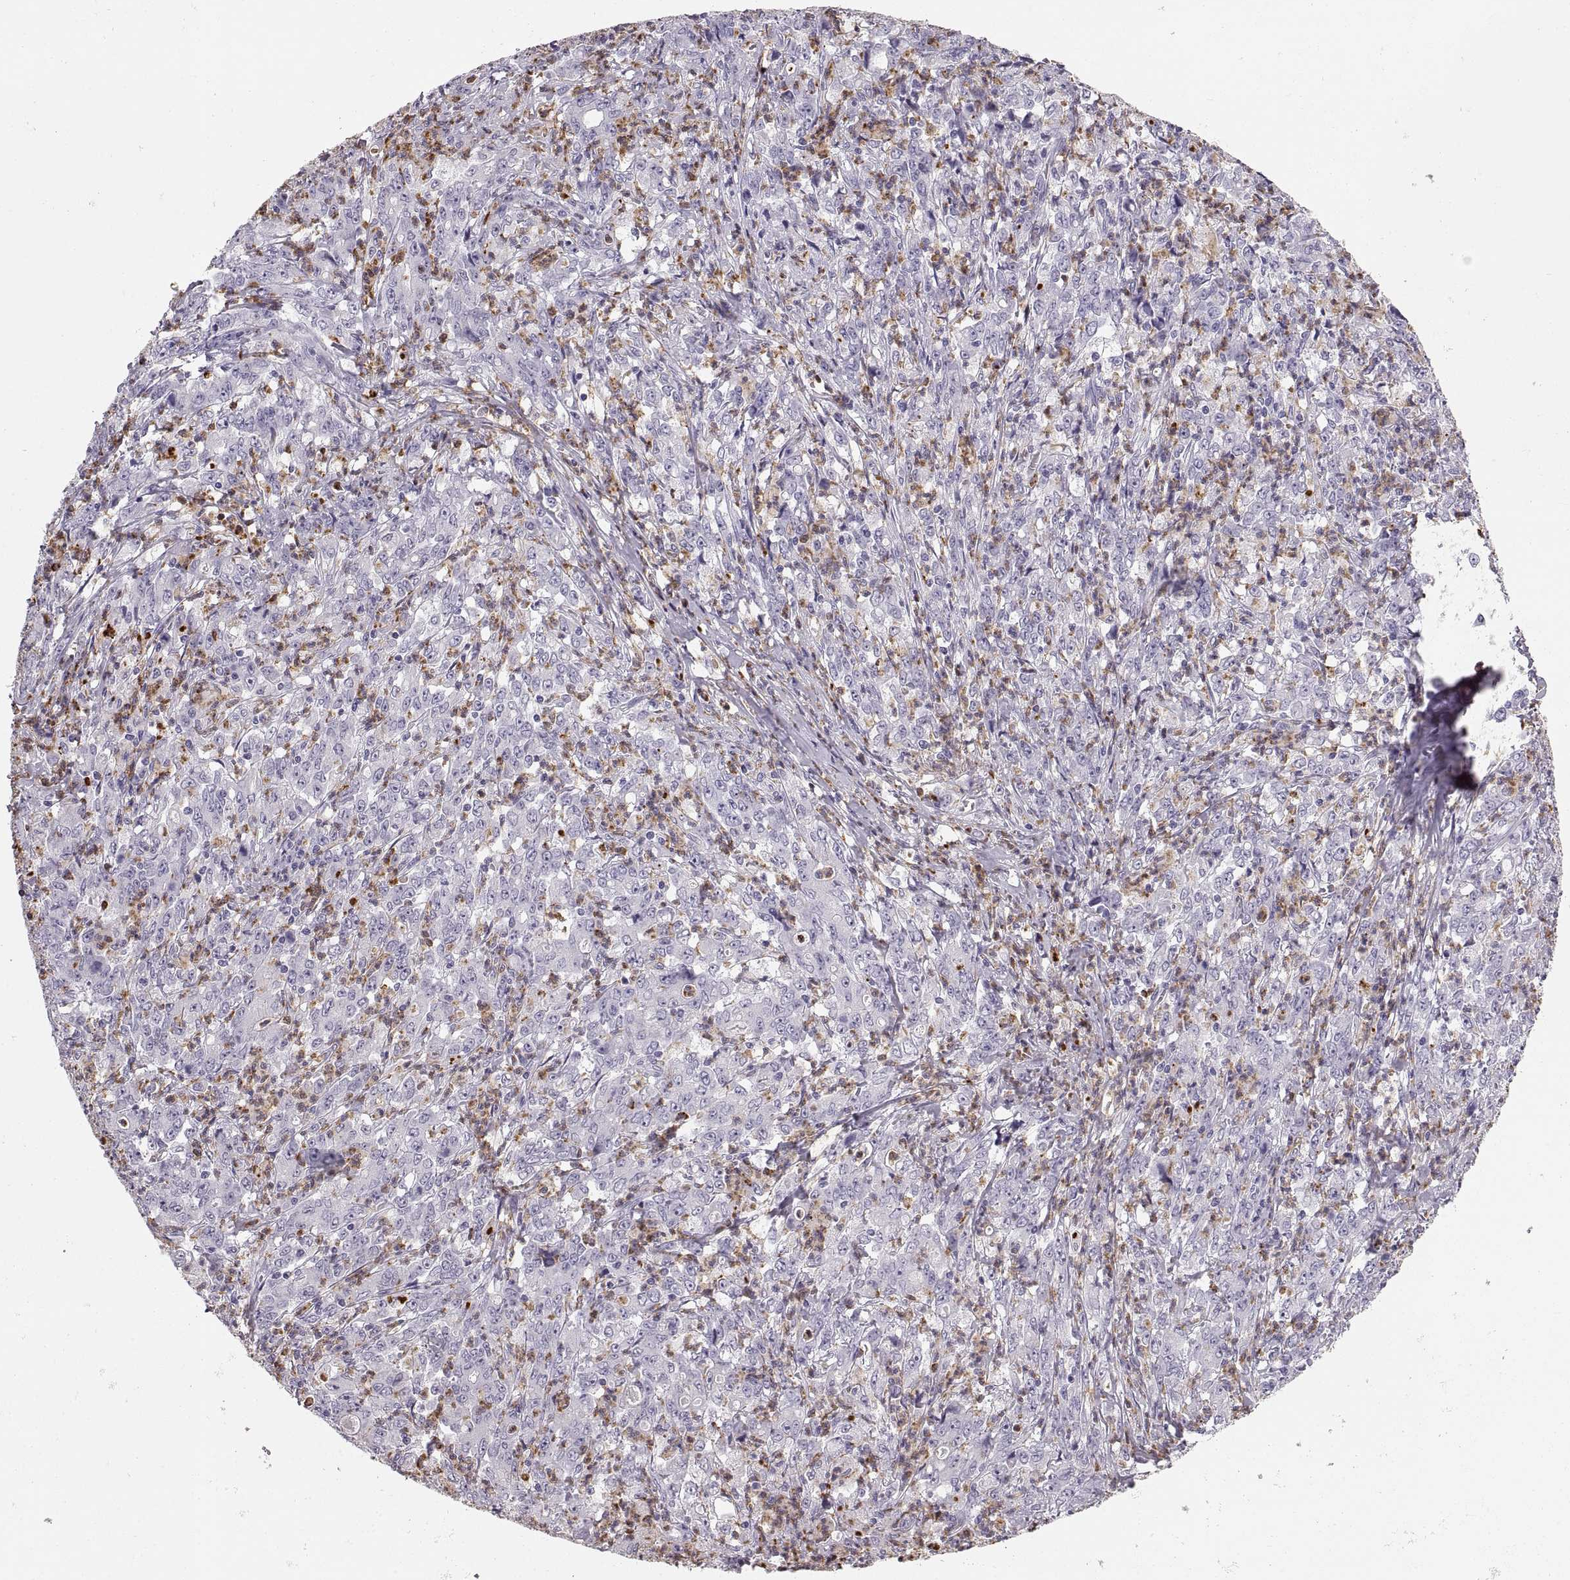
{"staining": {"intensity": "negative", "quantity": "none", "location": "none"}, "tissue": "stomach cancer", "cell_type": "Tumor cells", "image_type": "cancer", "snomed": [{"axis": "morphology", "description": "Adenocarcinoma, NOS"}, {"axis": "topography", "description": "Stomach, lower"}], "caption": "Stomach adenocarcinoma was stained to show a protein in brown. There is no significant positivity in tumor cells.", "gene": "MILR1", "patient": {"sex": "female", "age": 71}}